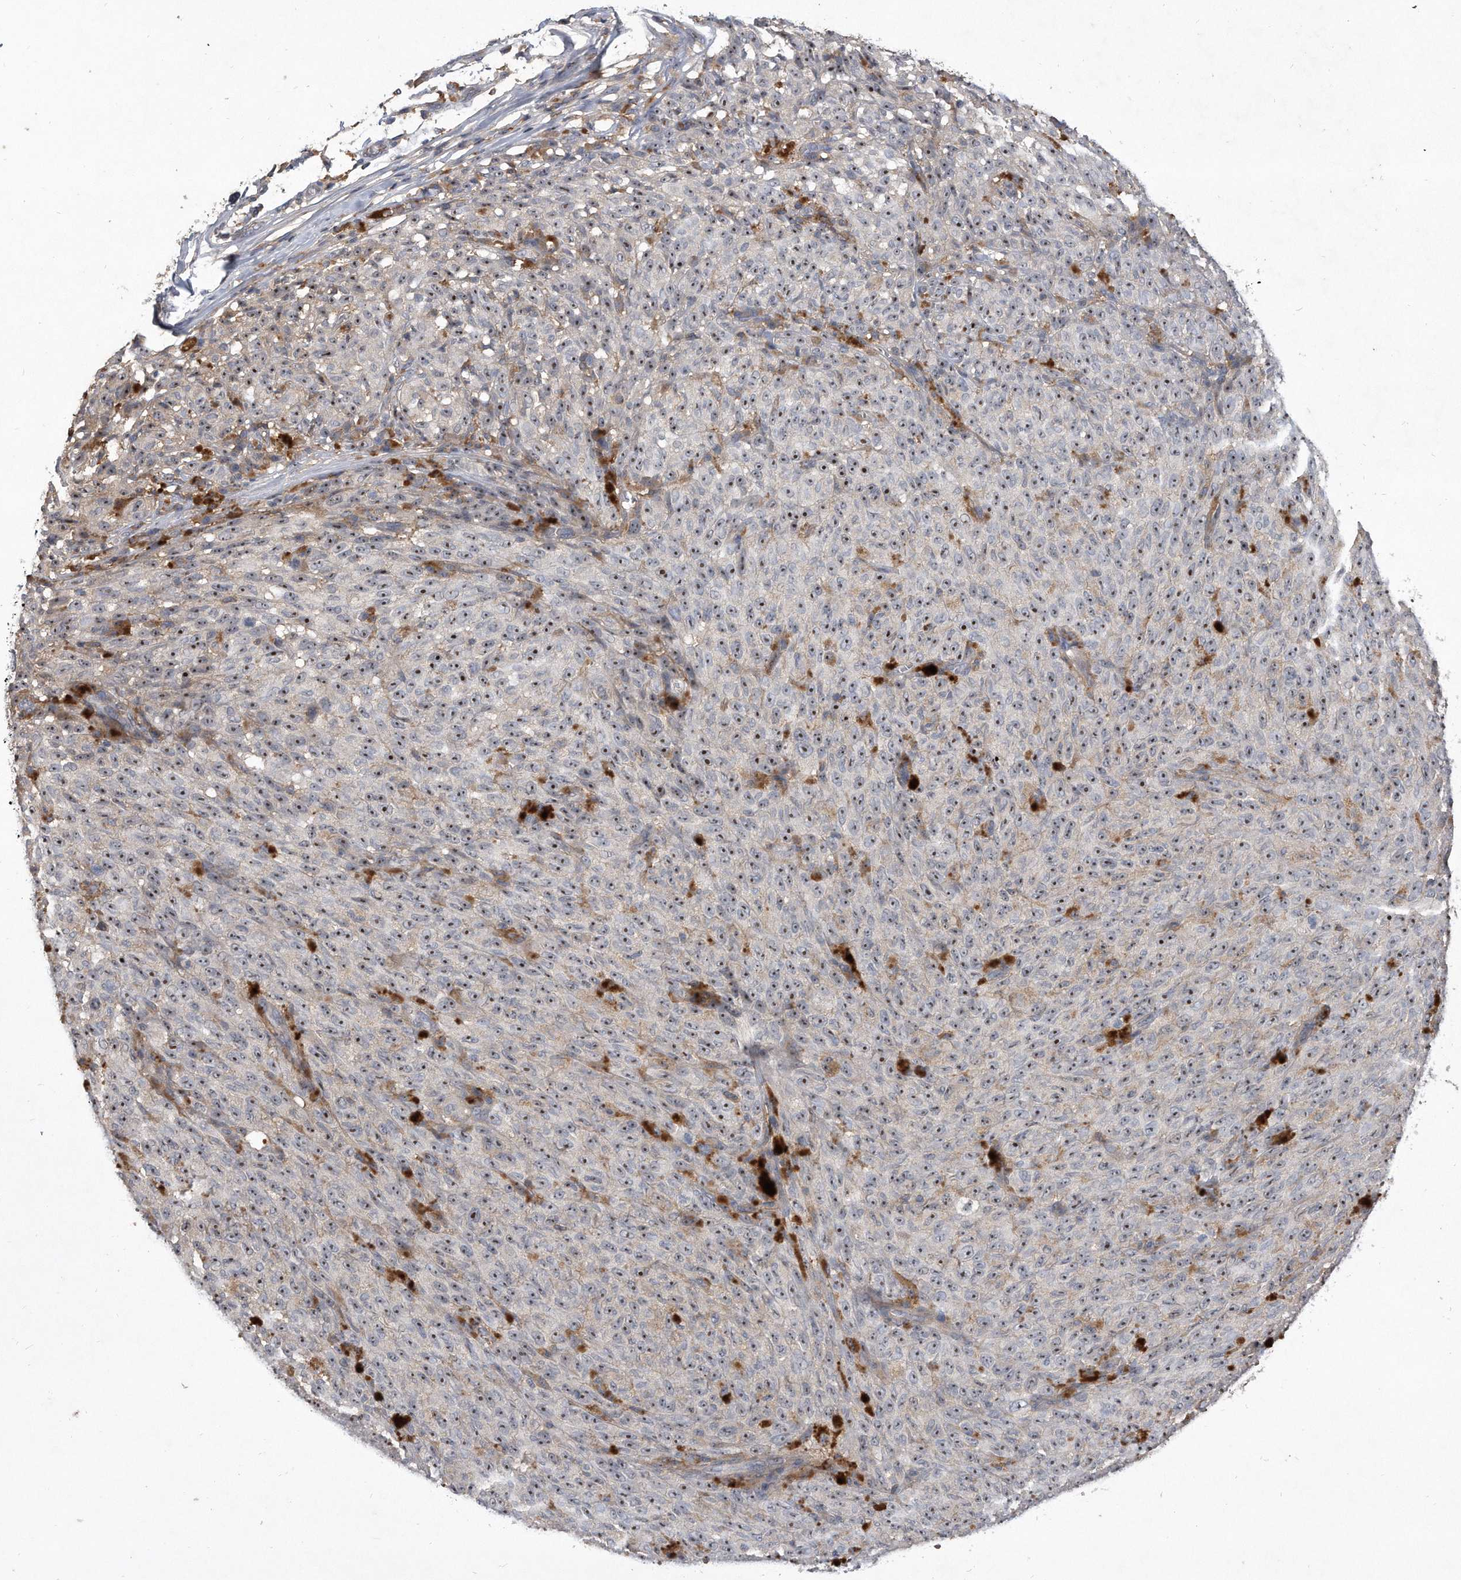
{"staining": {"intensity": "moderate", "quantity": ">75%", "location": "nuclear"}, "tissue": "melanoma", "cell_type": "Tumor cells", "image_type": "cancer", "snomed": [{"axis": "morphology", "description": "Malignant melanoma, NOS"}, {"axis": "topography", "description": "Skin"}], "caption": "An immunohistochemistry (IHC) histopathology image of tumor tissue is shown. Protein staining in brown highlights moderate nuclear positivity in melanoma within tumor cells.", "gene": "PGBD2", "patient": {"sex": "female", "age": 82}}